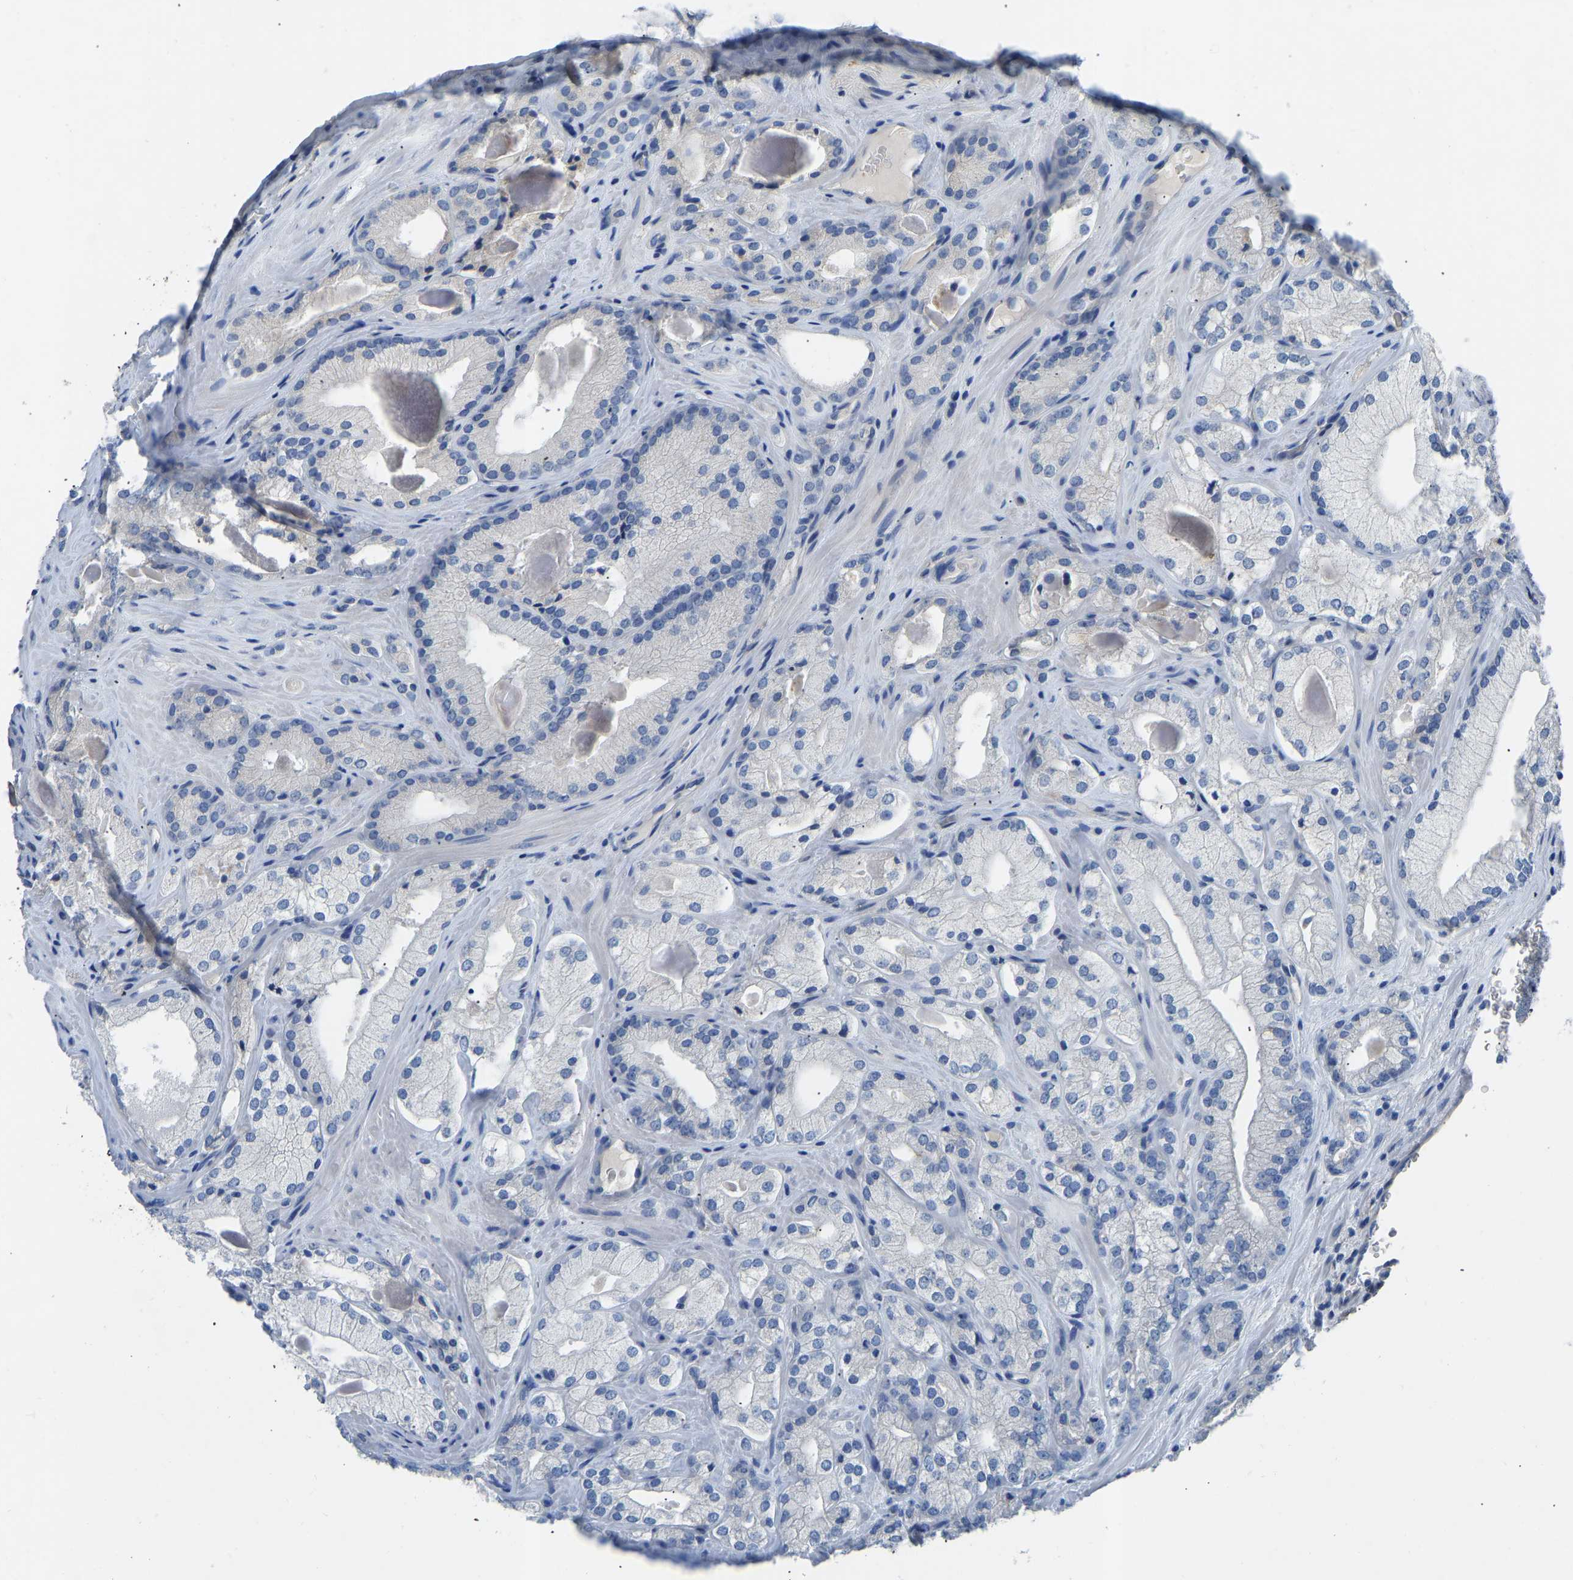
{"staining": {"intensity": "negative", "quantity": "none", "location": "none"}, "tissue": "prostate cancer", "cell_type": "Tumor cells", "image_type": "cancer", "snomed": [{"axis": "morphology", "description": "Adenocarcinoma, Low grade"}, {"axis": "topography", "description": "Prostate"}], "caption": "Image shows no significant protein positivity in tumor cells of prostate adenocarcinoma (low-grade).", "gene": "RBP1", "patient": {"sex": "male", "age": 65}}